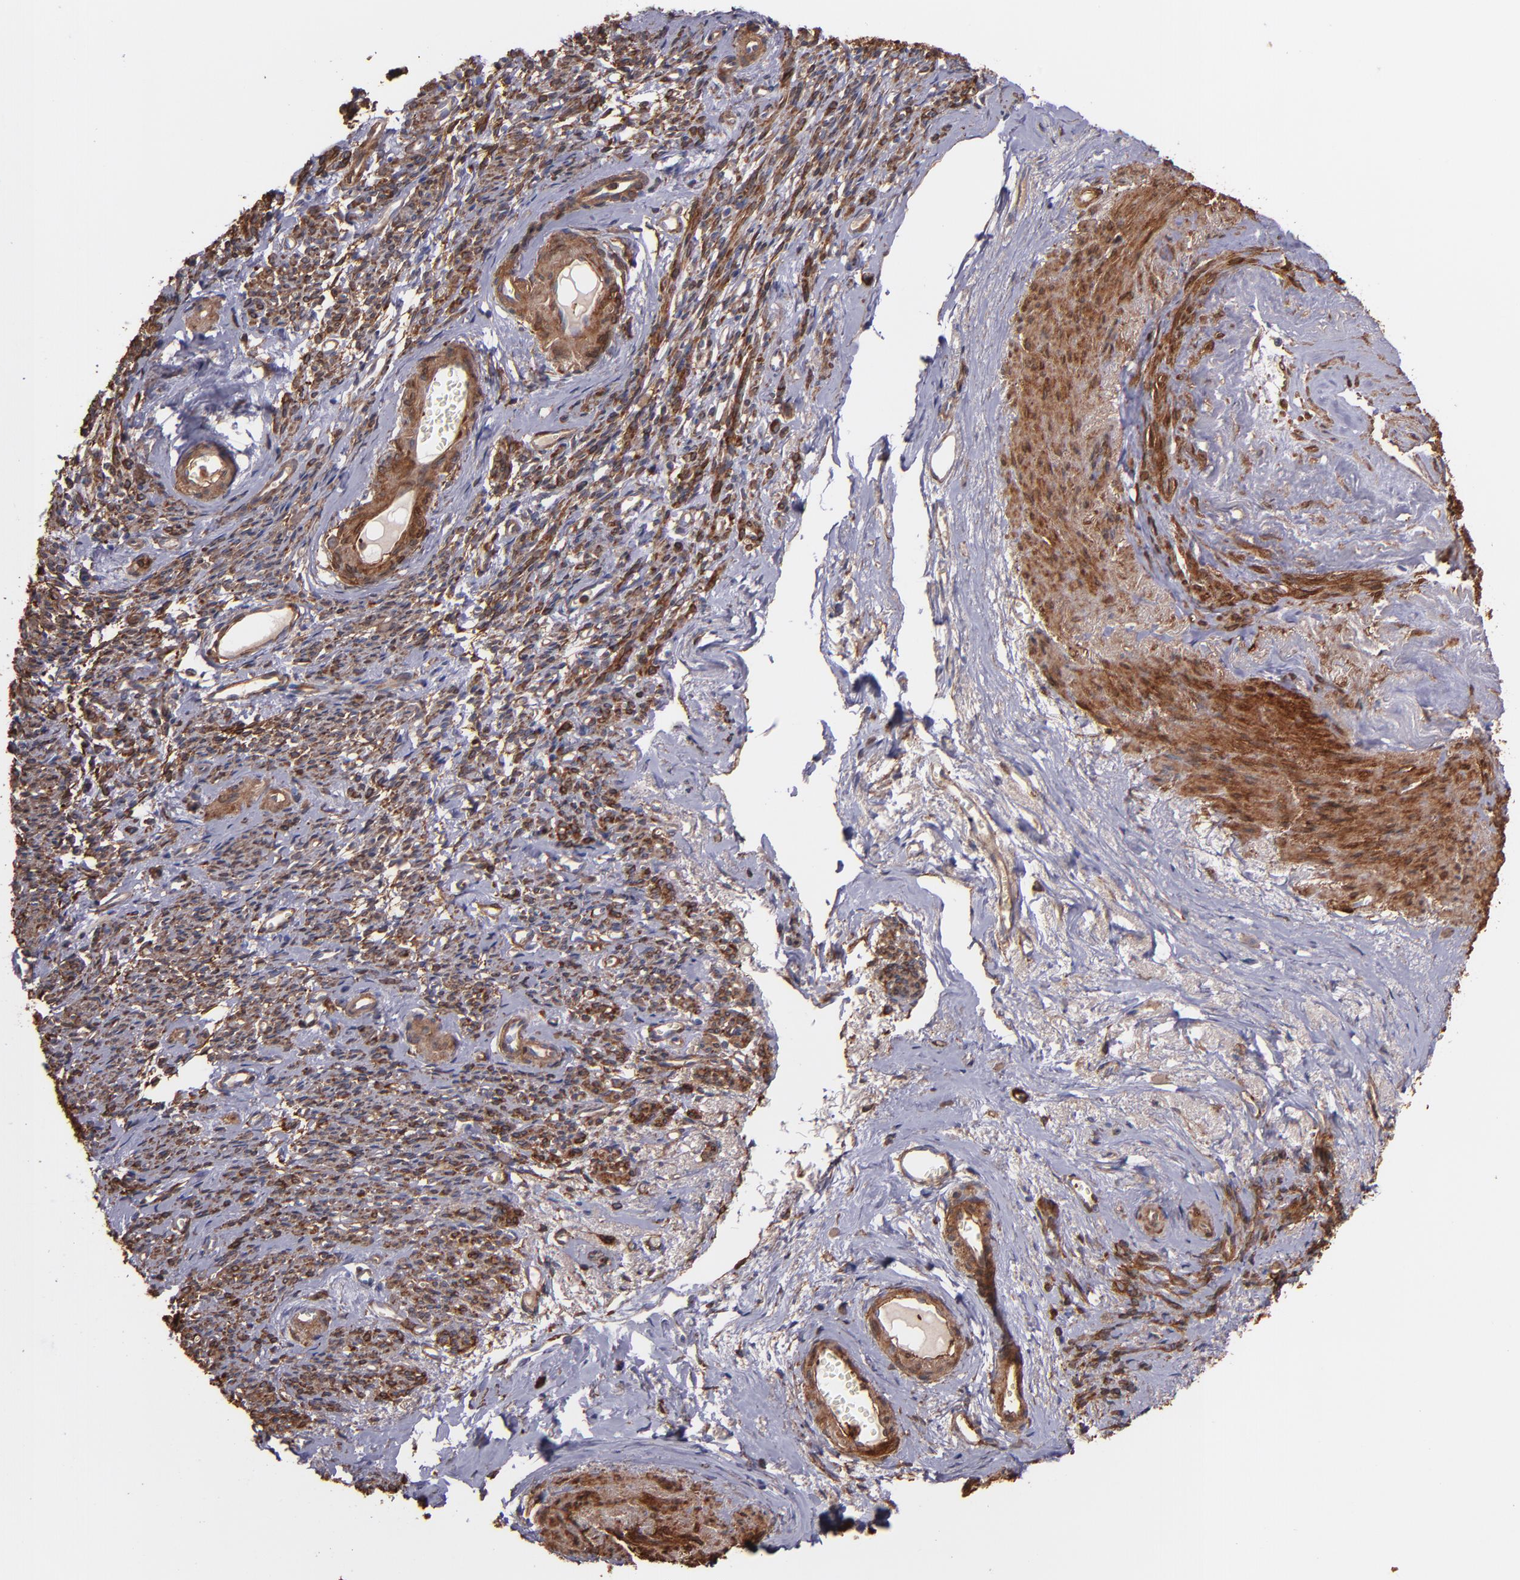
{"staining": {"intensity": "moderate", "quantity": "25%-75%", "location": "cytoplasmic/membranous"}, "tissue": "endometrial cancer", "cell_type": "Tumor cells", "image_type": "cancer", "snomed": [{"axis": "morphology", "description": "Adenocarcinoma, NOS"}, {"axis": "topography", "description": "Endometrium"}], "caption": "Immunohistochemical staining of endometrial adenocarcinoma shows medium levels of moderate cytoplasmic/membranous staining in approximately 25%-75% of tumor cells. The staining is performed using DAB brown chromogen to label protein expression. The nuclei are counter-stained blue using hematoxylin.", "gene": "VCL", "patient": {"sex": "female", "age": 75}}